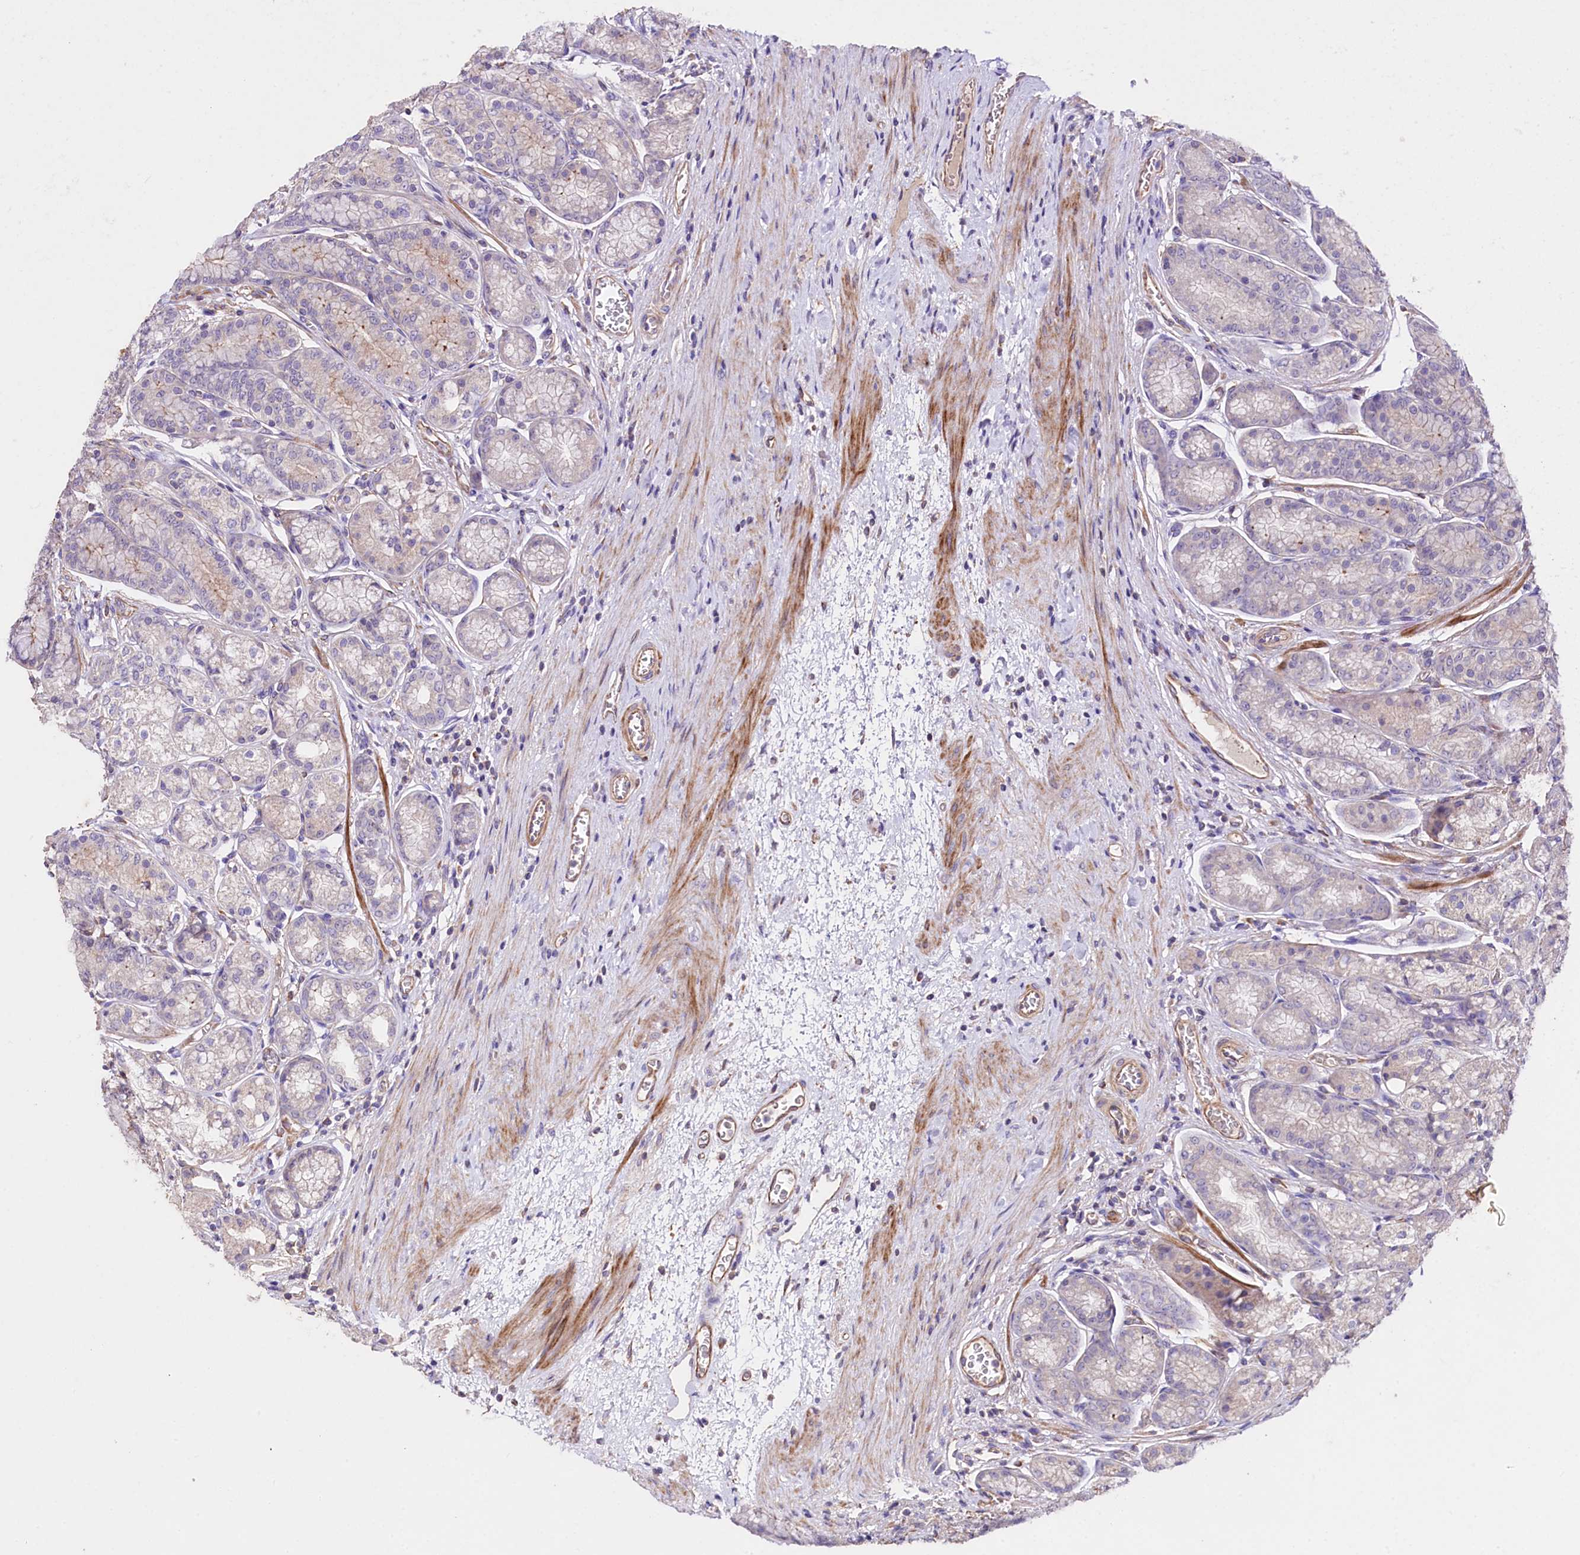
{"staining": {"intensity": "weak", "quantity": "<25%", "location": "cytoplasmic/membranous"}, "tissue": "stomach", "cell_type": "Glandular cells", "image_type": "normal", "snomed": [{"axis": "morphology", "description": "Normal tissue, NOS"}, {"axis": "morphology", "description": "Adenocarcinoma, NOS"}, {"axis": "morphology", "description": "Adenocarcinoma, High grade"}, {"axis": "topography", "description": "Stomach, upper"}, {"axis": "topography", "description": "Stomach"}], "caption": "High power microscopy micrograph of an IHC photomicrograph of normal stomach, revealing no significant positivity in glandular cells. (IHC, brightfield microscopy, high magnification).", "gene": "SLC7A1", "patient": {"sex": "female", "age": 65}}